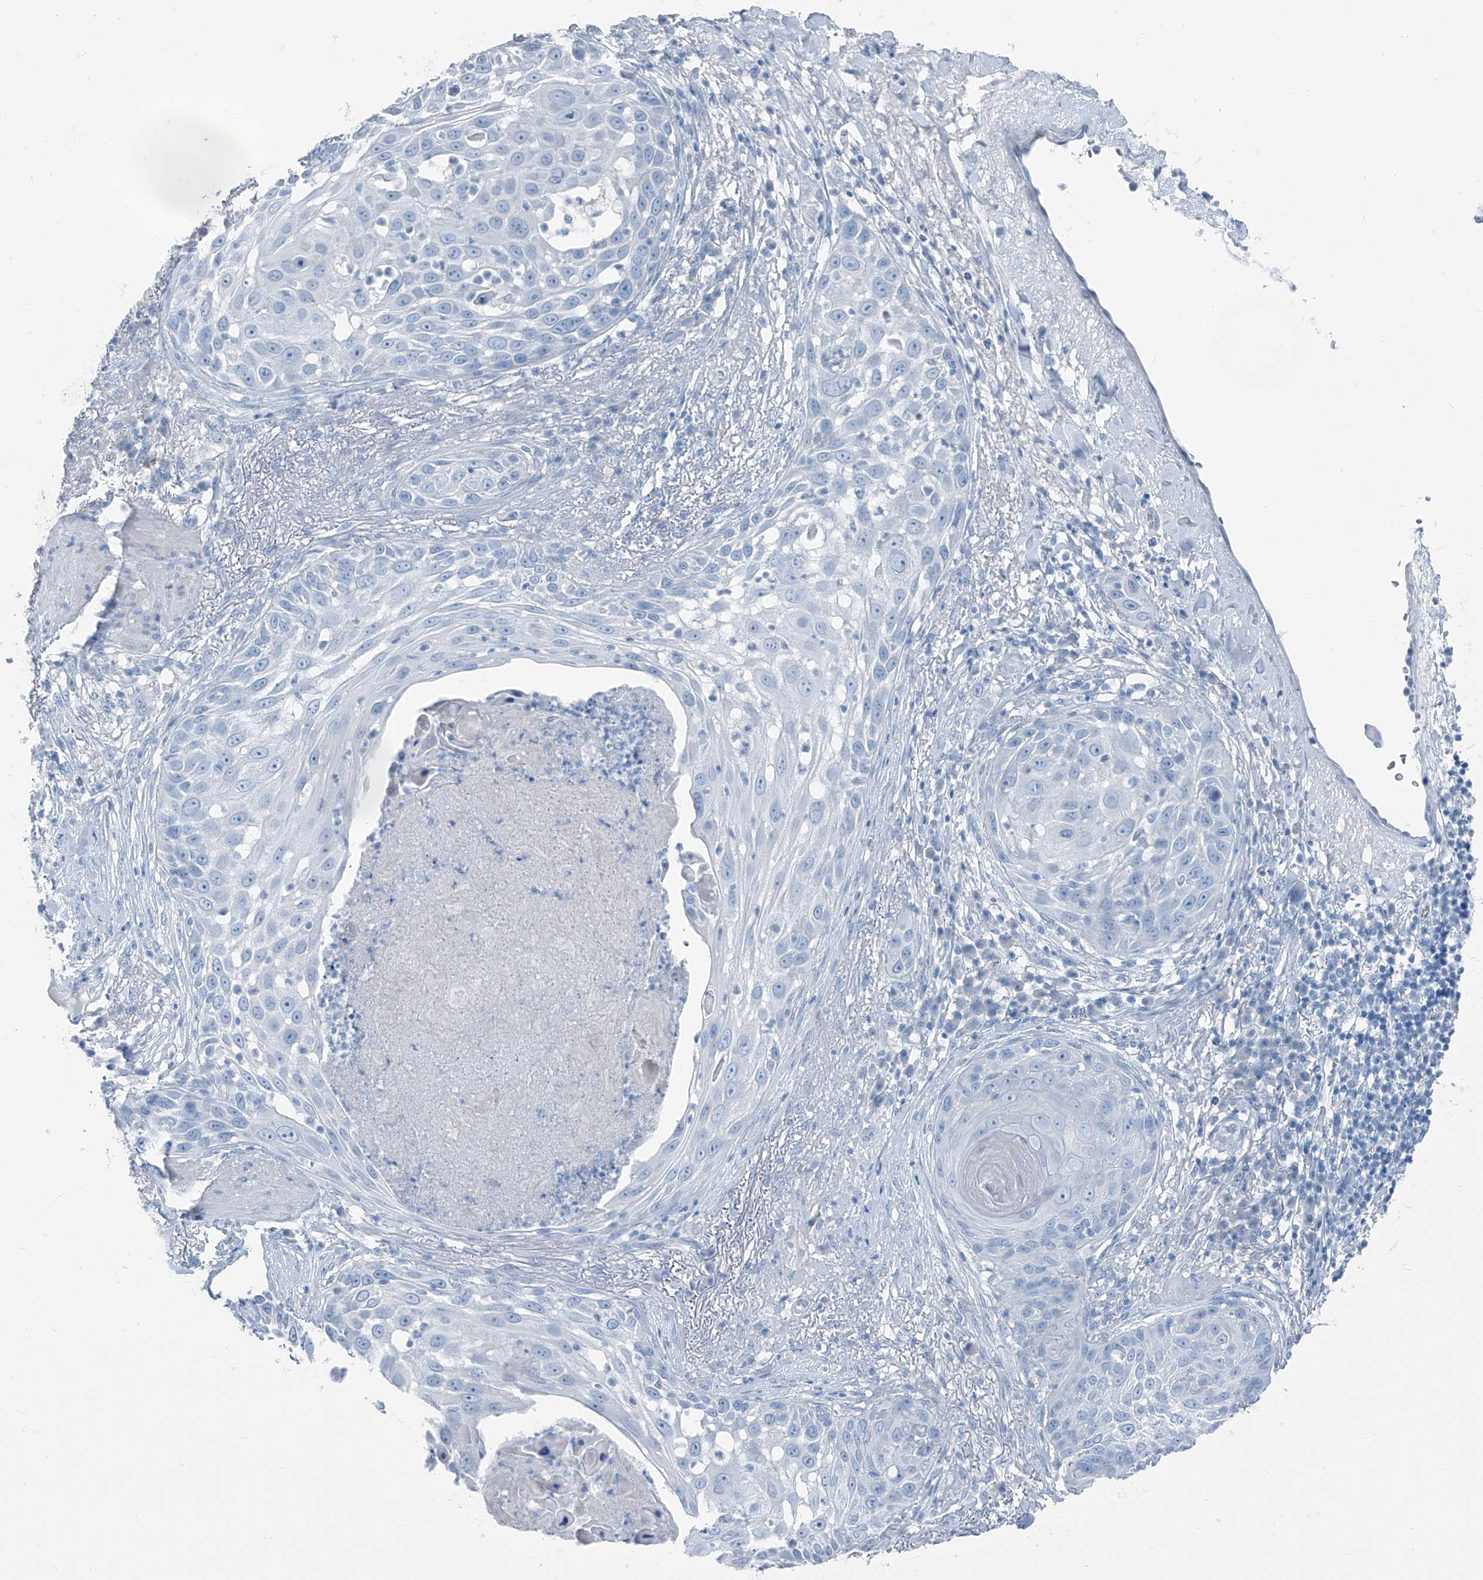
{"staining": {"intensity": "negative", "quantity": "none", "location": "none"}, "tissue": "skin cancer", "cell_type": "Tumor cells", "image_type": "cancer", "snomed": [{"axis": "morphology", "description": "Squamous cell carcinoma, NOS"}, {"axis": "topography", "description": "Skin"}], "caption": "Tumor cells show no significant staining in squamous cell carcinoma (skin). The staining is performed using DAB brown chromogen with nuclei counter-stained in using hematoxylin.", "gene": "RGN", "patient": {"sex": "female", "age": 44}}